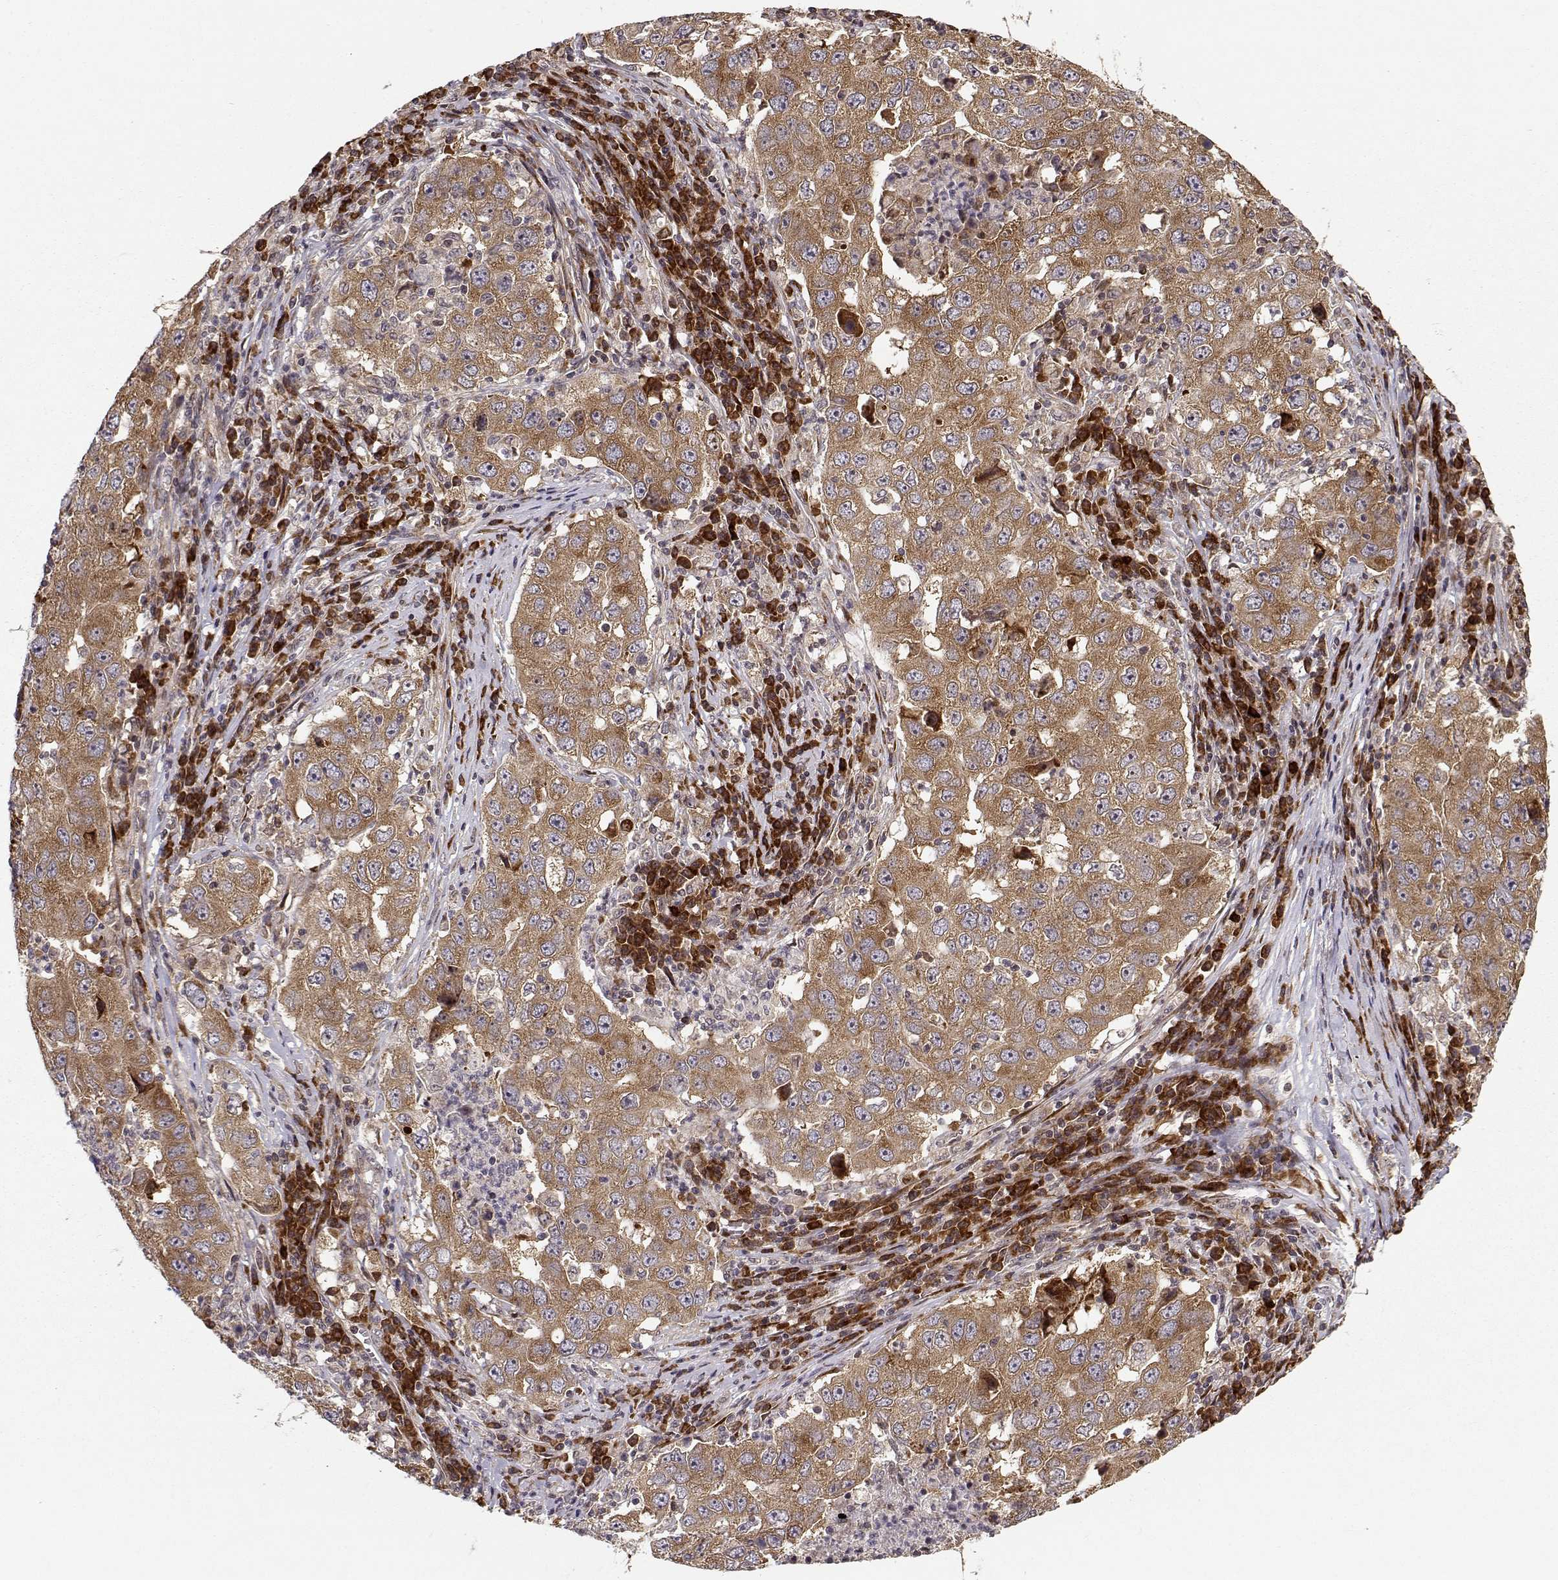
{"staining": {"intensity": "moderate", "quantity": ">75%", "location": "cytoplasmic/membranous"}, "tissue": "lung cancer", "cell_type": "Tumor cells", "image_type": "cancer", "snomed": [{"axis": "morphology", "description": "Adenocarcinoma, NOS"}, {"axis": "topography", "description": "Lung"}], "caption": "The immunohistochemical stain labels moderate cytoplasmic/membranous expression in tumor cells of lung cancer tissue. Using DAB (brown) and hematoxylin (blue) stains, captured at high magnification using brightfield microscopy.", "gene": "RPL31", "patient": {"sex": "male", "age": 73}}